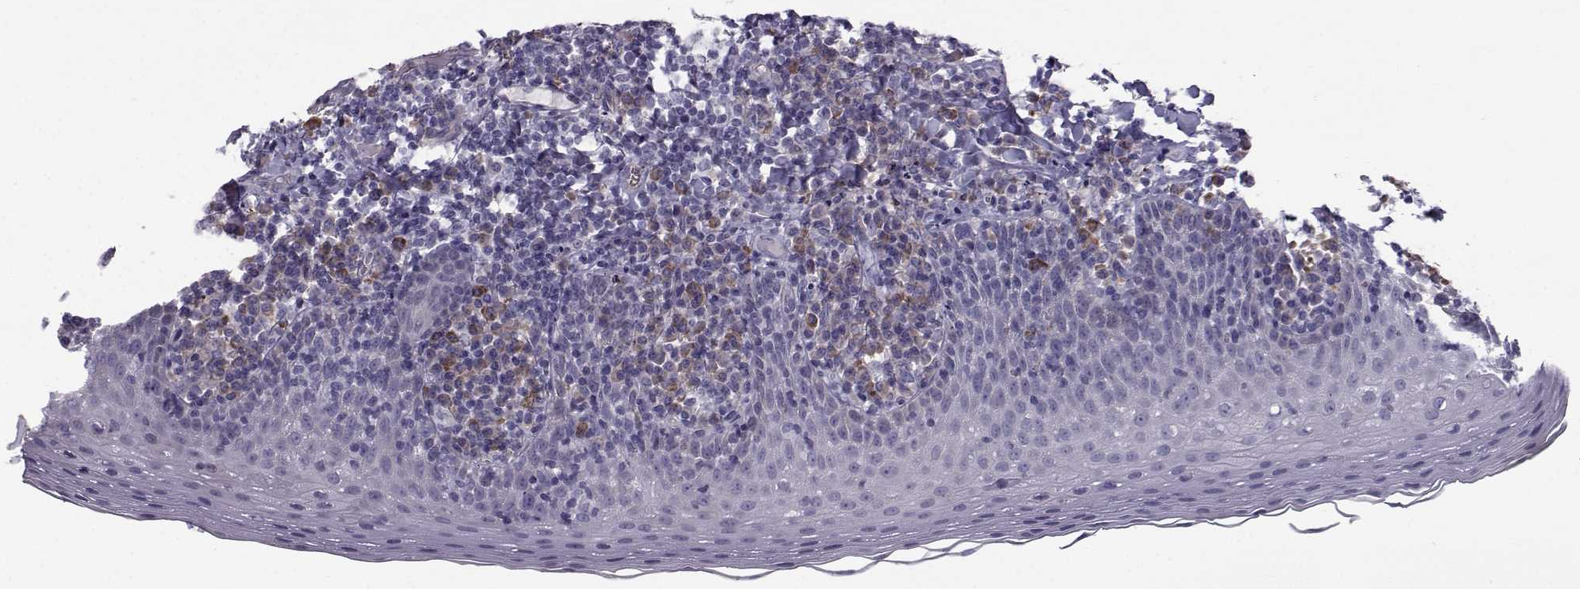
{"staining": {"intensity": "weak", "quantity": "<25%", "location": "cytoplasmic/membranous"}, "tissue": "tonsil", "cell_type": "Germinal center cells", "image_type": "normal", "snomed": [{"axis": "morphology", "description": "Normal tissue, NOS"}, {"axis": "morphology", "description": "Inflammation, NOS"}, {"axis": "topography", "description": "Tonsil"}], "caption": "This is an IHC image of unremarkable human tonsil. There is no expression in germinal center cells.", "gene": "QPCT", "patient": {"sex": "female", "age": 31}}